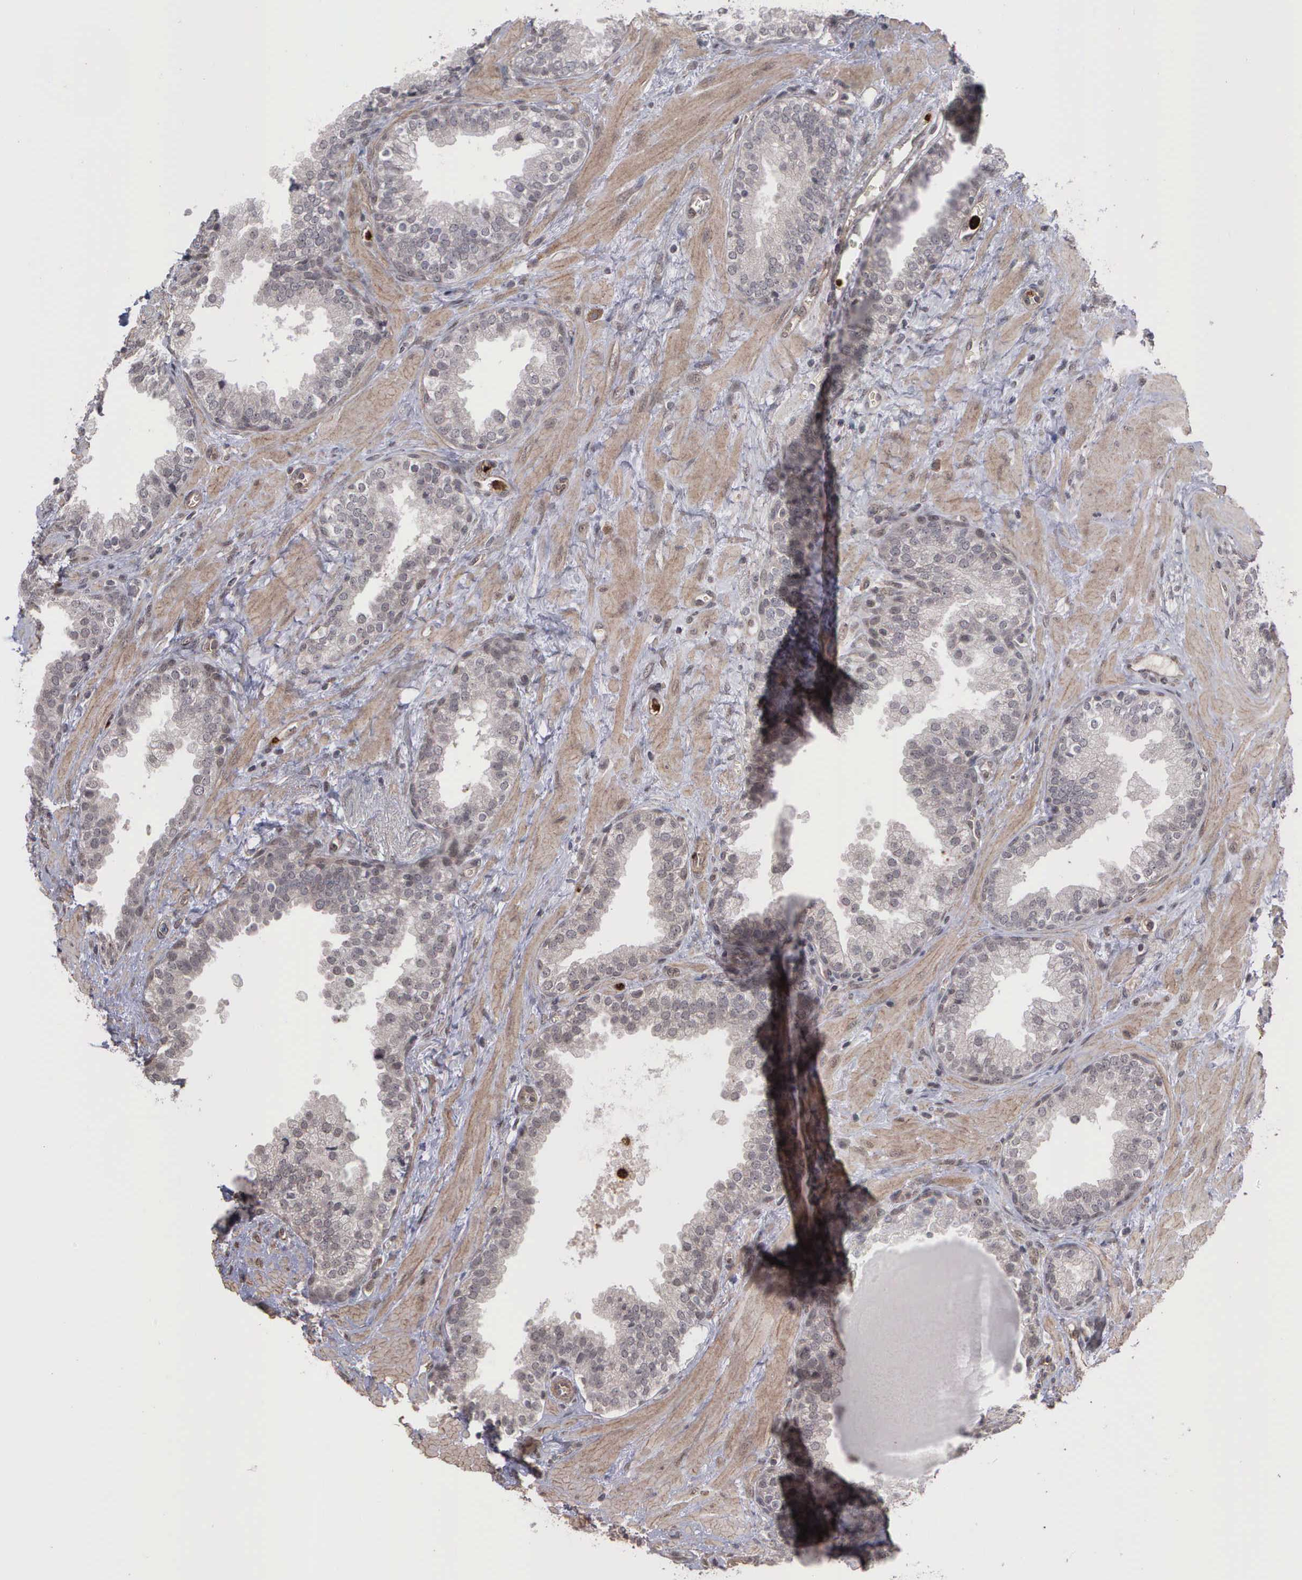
{"staining": {"intensity": "negative", "quantity": "none", "location": "none"}, "tissue": "prostate", "cell_type": "Glandular cells", "image_type": "normal", "snomed": [{"axis": "morphology", "description": "Normal tissue, NOS"}, {"axis": "topography", "description": "Prostate"}], "caption": "IHC photomicrograph of unremarkable human prostate stained for a protein (brown), which displays no expression in glandular cells. (DAB immunohistochemistry with hematoxylin counter stain).", "gene": "MMP9", "patient": {"sex": "male", "age": 51}}